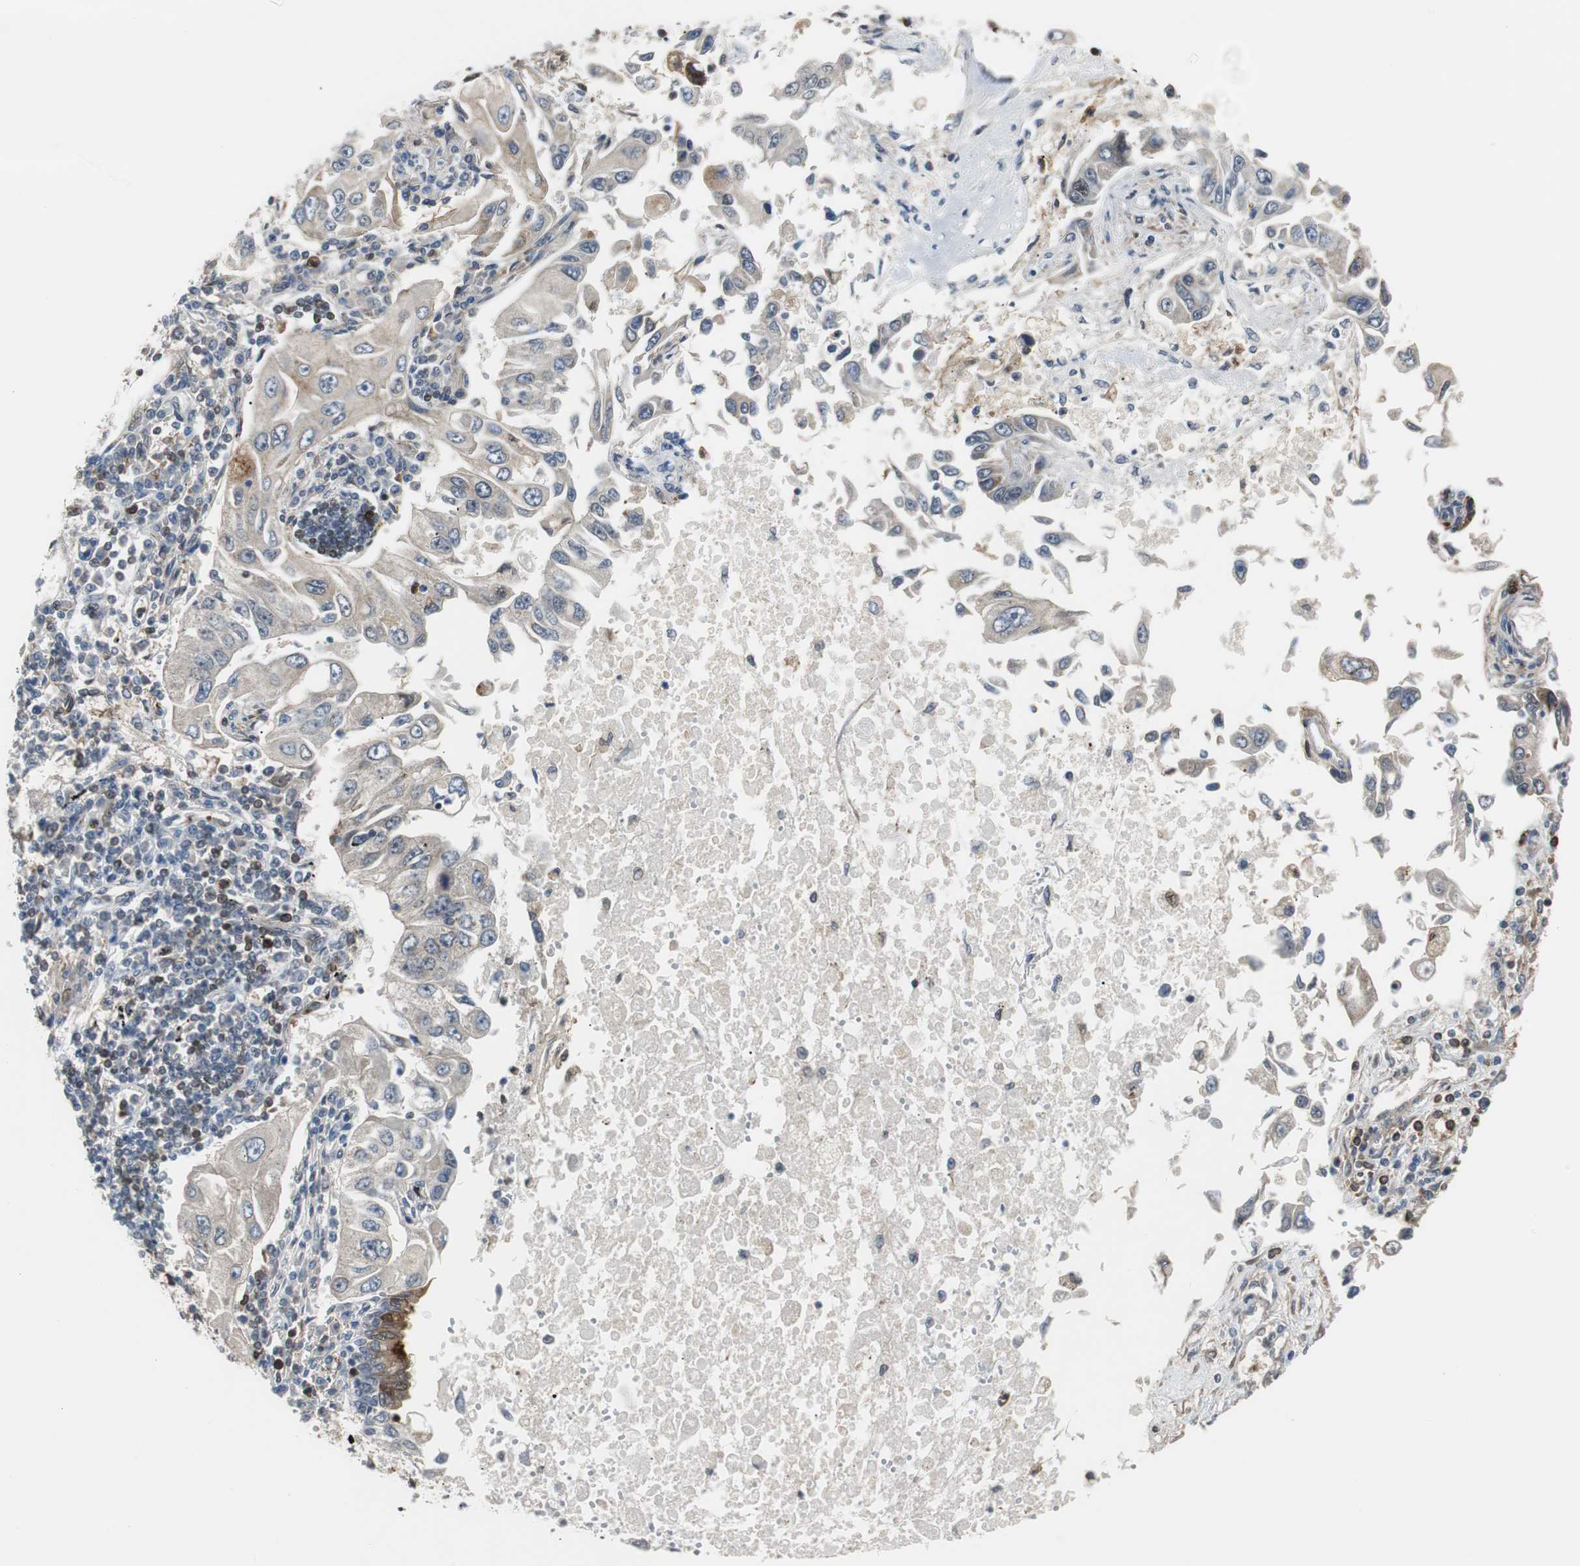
{"staining": {"intensity": "weak", "quantity": "25%-75%", "location": "cytoplasmic/membranous"}, "tissue": "lung cancer", "cell_type": "Tumor cells", "image_type": "cancer", "snomed": [{"axis": "morphology", "description": "Adenocarcinoma, NOS"}, {"axis": "topography", "description": "Lung"}], "caption": "Lung cancer stained for a protein demonstrates weak cytoplasmic/membranous positivity in tumor cells.", "gene": "SIRT1", "patient": {"sex": "male", "age": 84}}